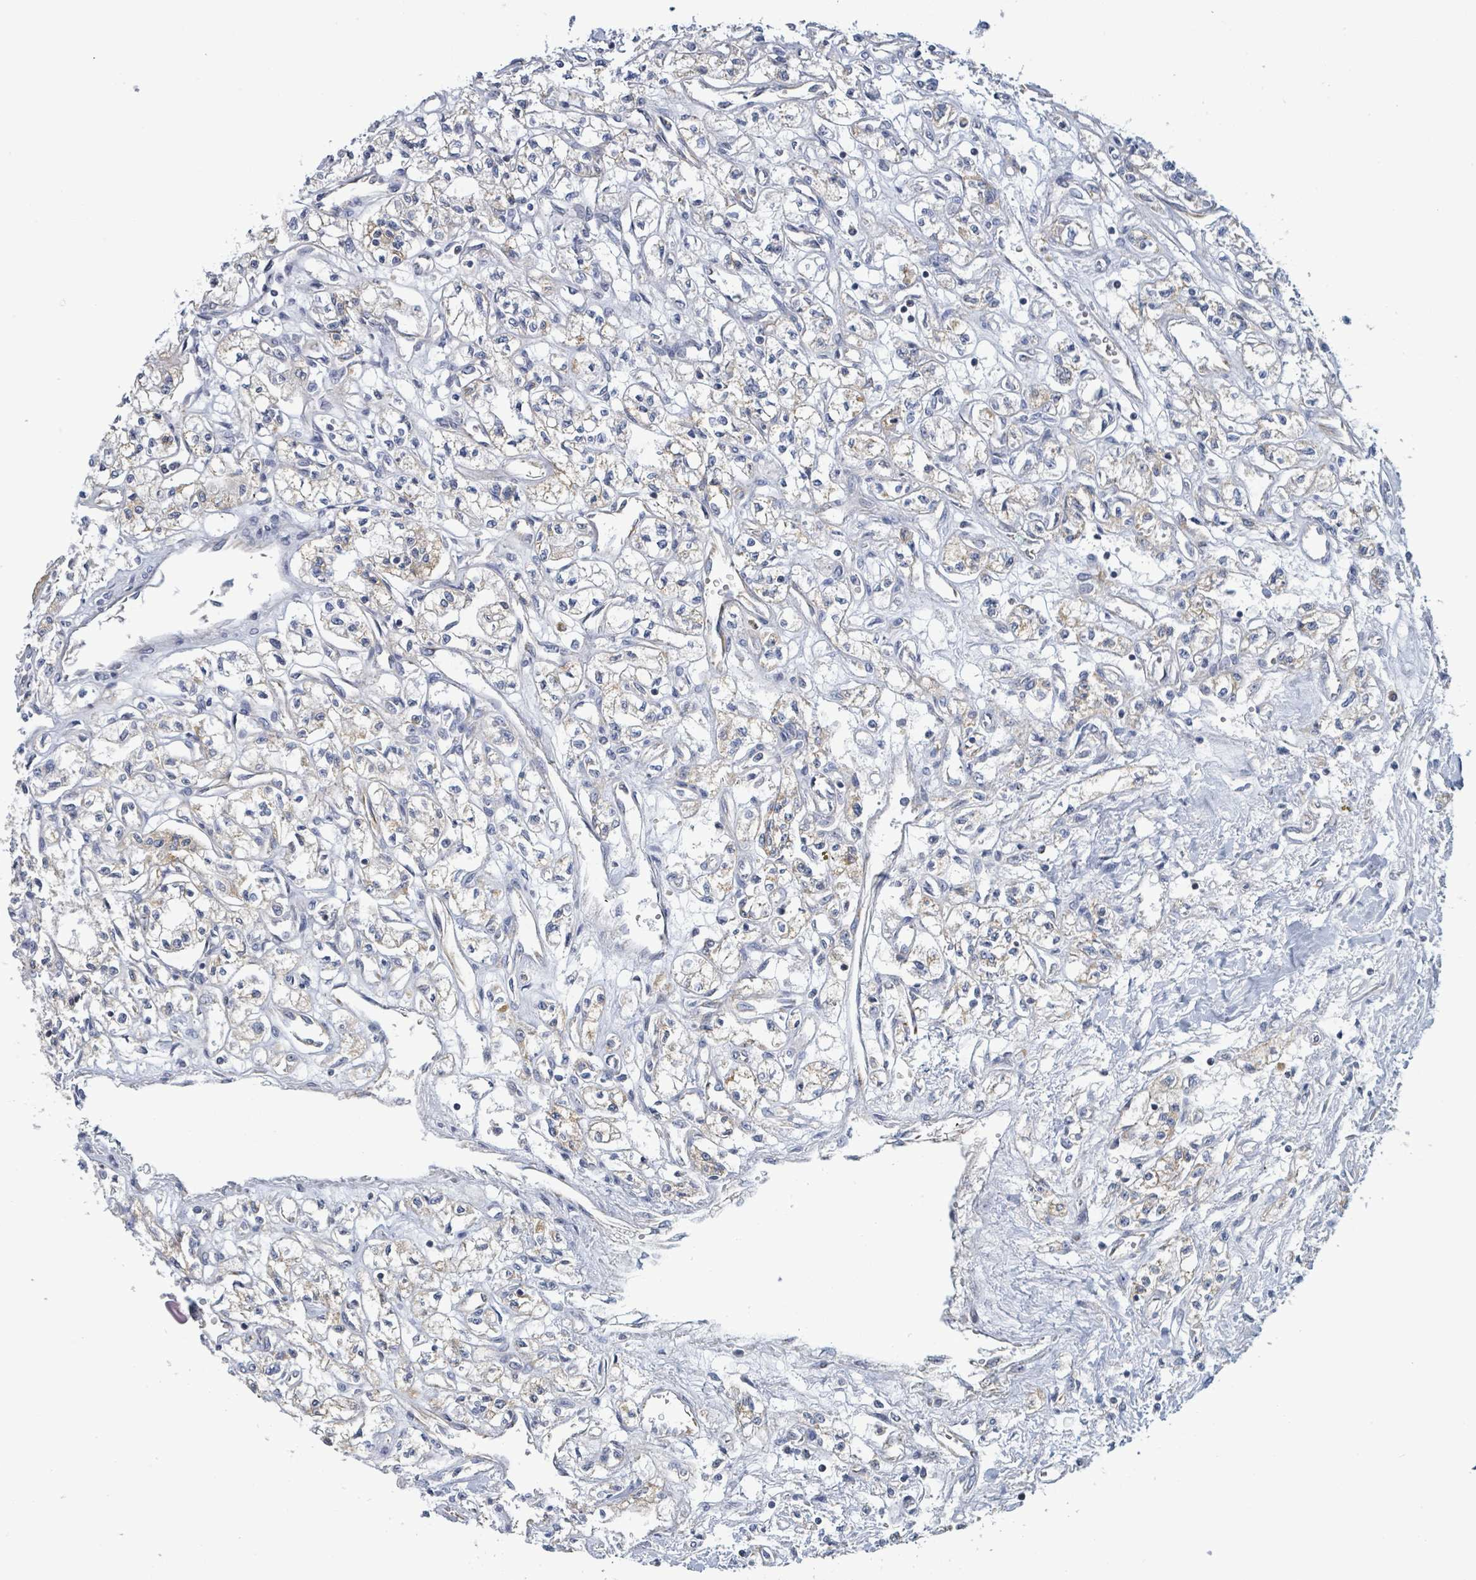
{"staining": {"intensity": "weak", "quantity": "25%-75%", "location": "cytoplasmic/membranous"}, "tissue": "renal cancer", "cell_type": "Tumor cells", "image_type": "cancer", "snomed": [{"axis": "morphology", "description": "Adenocarcinoma, NOS"}, {"axis": "topography", "description": "Kidney"}], "caption": "Protein expression analysis of adenocarcinoma (renal) shows weak cytoplasmic/membranous expression in about 25%-75% of tumor cells.", "gene": "SUCLG2", "patient": {"sex": "male", "age": 56}}